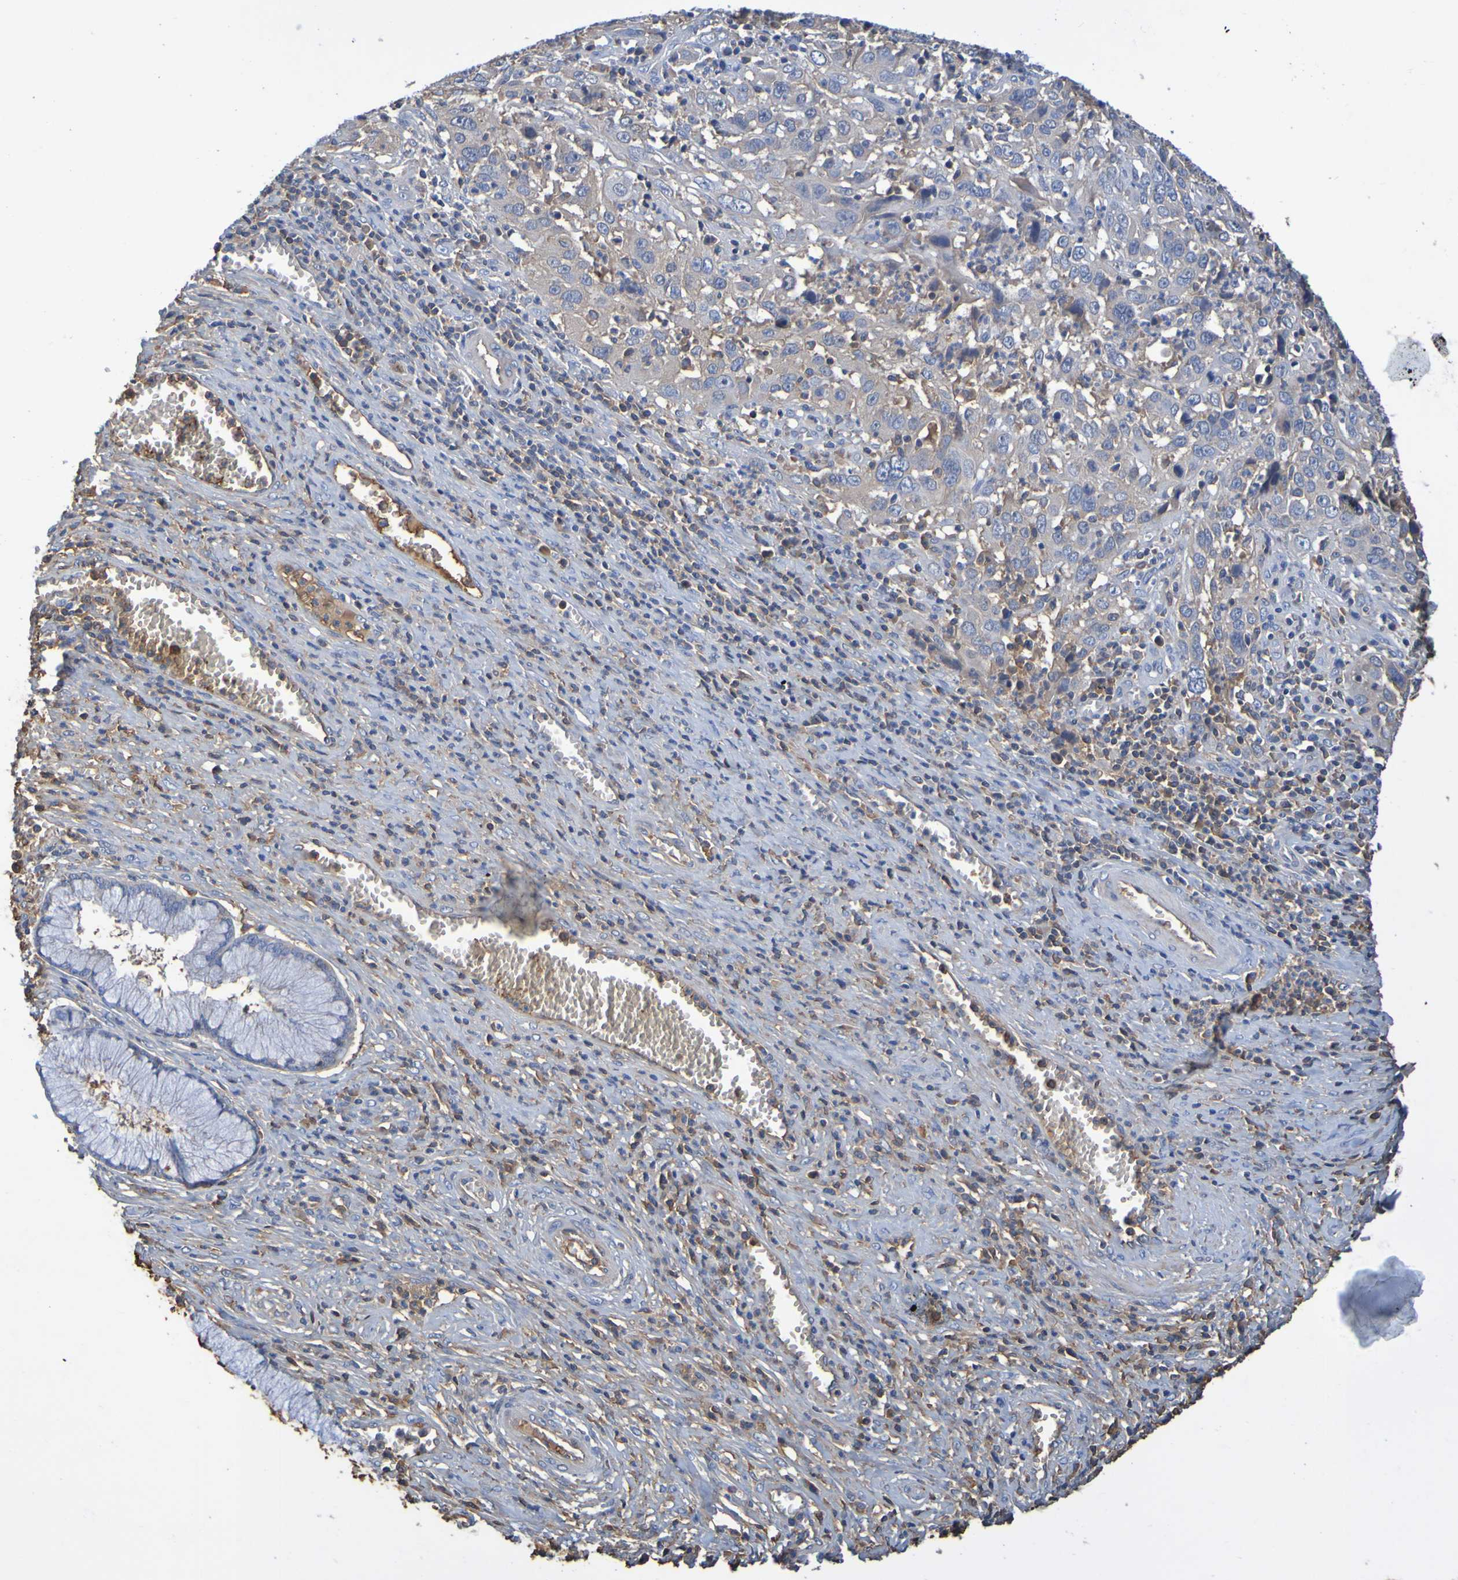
{"staining": {"intensity": "weak", "quantity": "<25%", "location": "cytoplasmic/membranous"}, "tissue": "cervical cancer", "cell_type": "Tumor cells", "image_type": "cancer", "snomed": [{"axis": "morphology", "description": "Squamous cell carcinoma, NOS"}, {"axis": "topography", "description": "Cervix"}], "caption": "The photomicrograph shows no staining of tumor cells in cervical cancer (squamous cell carcinoma).", "gene": "GAB3", "patient": {"sex": "female", "age": 32}}